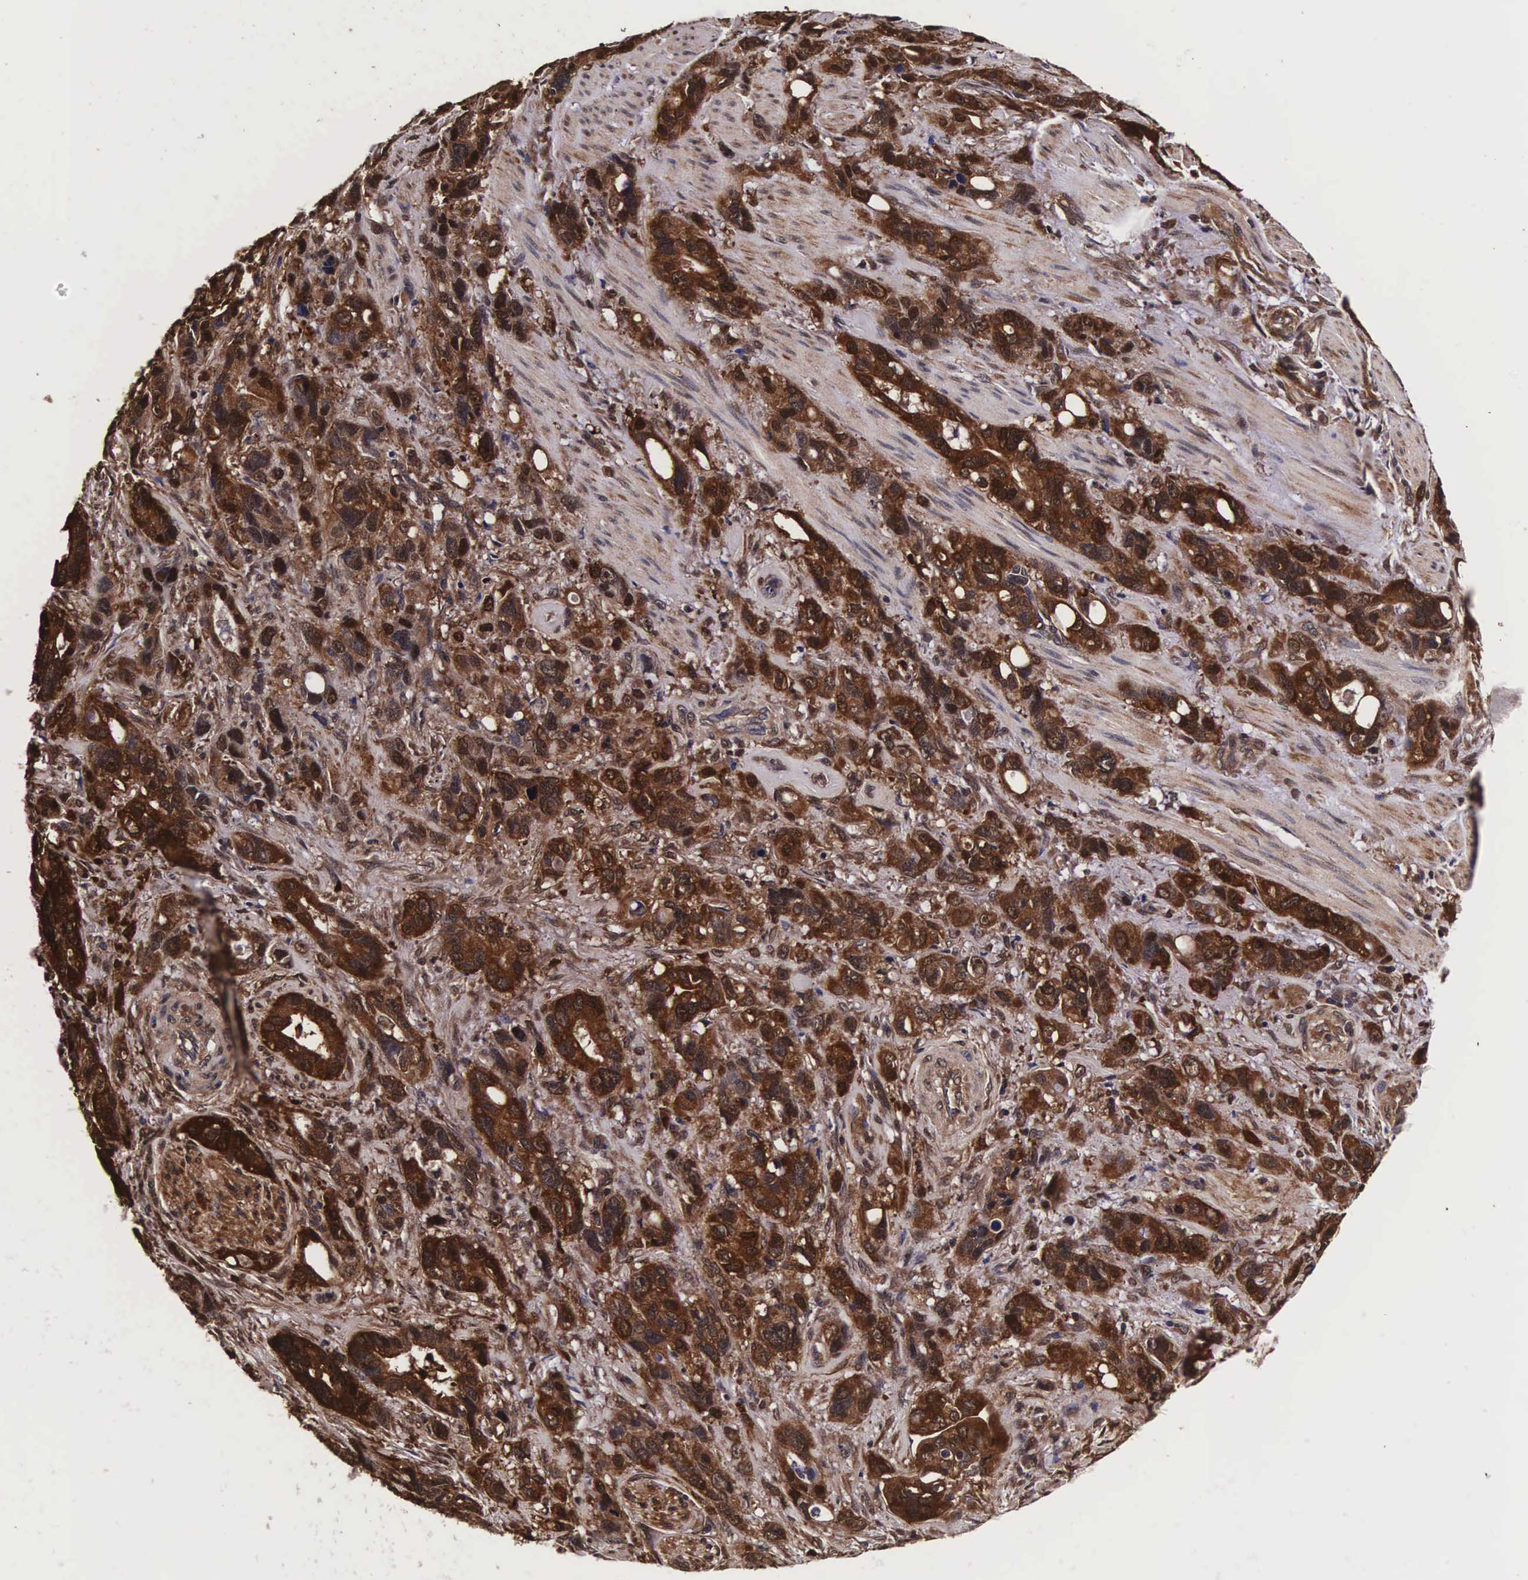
{"staining": {"intensity": "strong", "quantity": ">75%", "location": "cytoplasmic/membranous,nuclear"}, "tissue": "stomach cancer", "cell_type": "Tumor cells", "image_type": "cancer", "snomed": [{"axis": "morphology", "description": "Adenocarcinoma, NOS"}, {"axis": "topography", "description": "Stomach, upper"}], "caption": "Stomach cancer (adenocarcinoma) was stained to show a protein in brown. There is high levels of strong cytoplasmic/membranous and nuclear positivity in approximately >75% of tumor cells. (brown staining indicates protein expression, while blue staining denotes nuclei).", "gene": "TECPR2", "patient": {"sex": "male", "age": 47}}